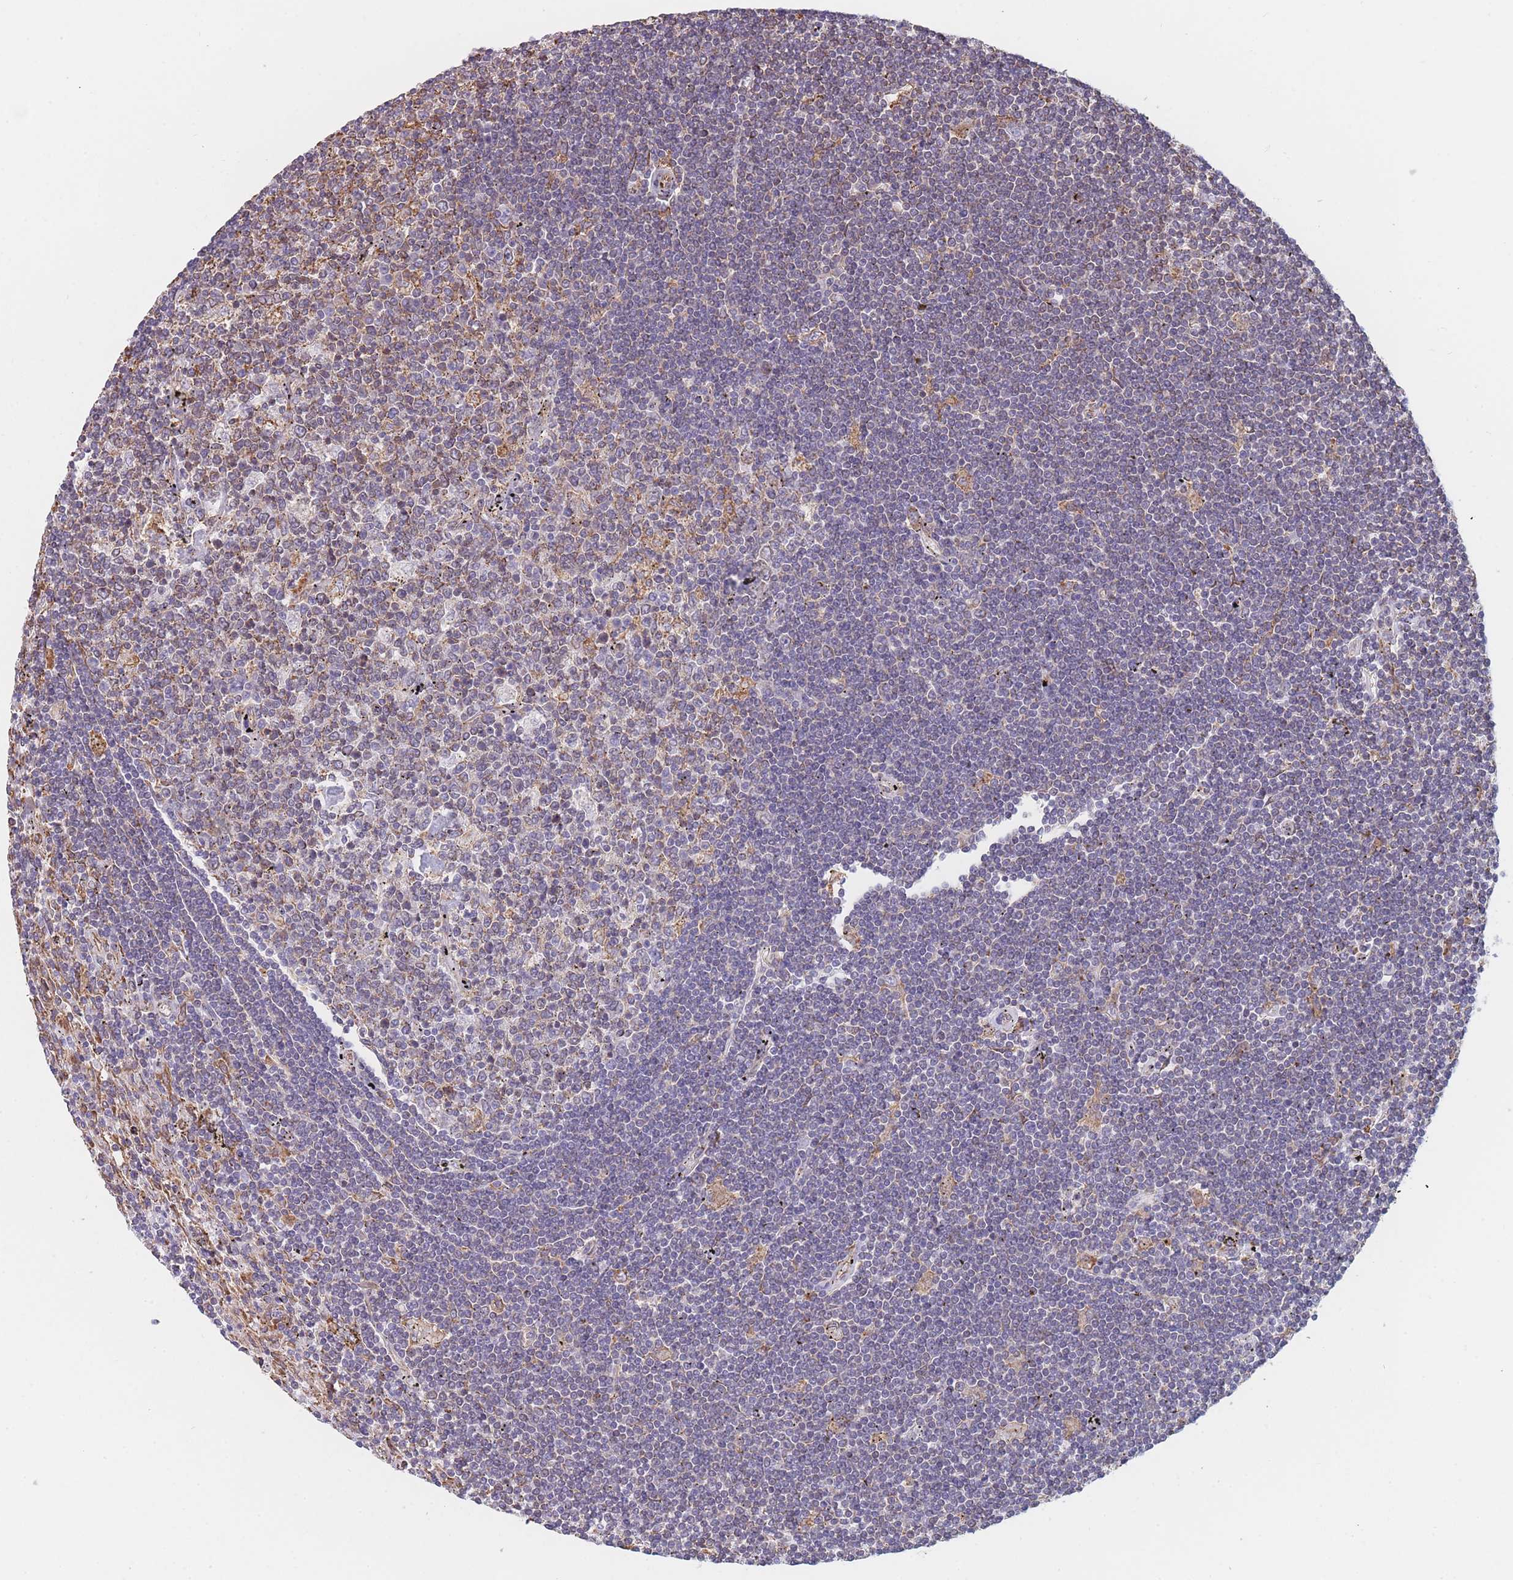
{"staining": {"intensity": "negative", "quantity": "none", "location": "none"}, "tissue": "lymphoma", "cell_type": "Tumor cells", "image_type": "cancer", "snomed": [{"axis": "morphology", "description": "Malignant lymphoma, non-Hodgkin's type, Low grade"}, {"axis": "topography", "description": "Spleen"}], "caption": "Lymphoma stained for a protein using immunohistochemistry demonstrates no expression tumor cells.", "gene": "OR7C2", "patient": {"sex": "male", "age": 76}}